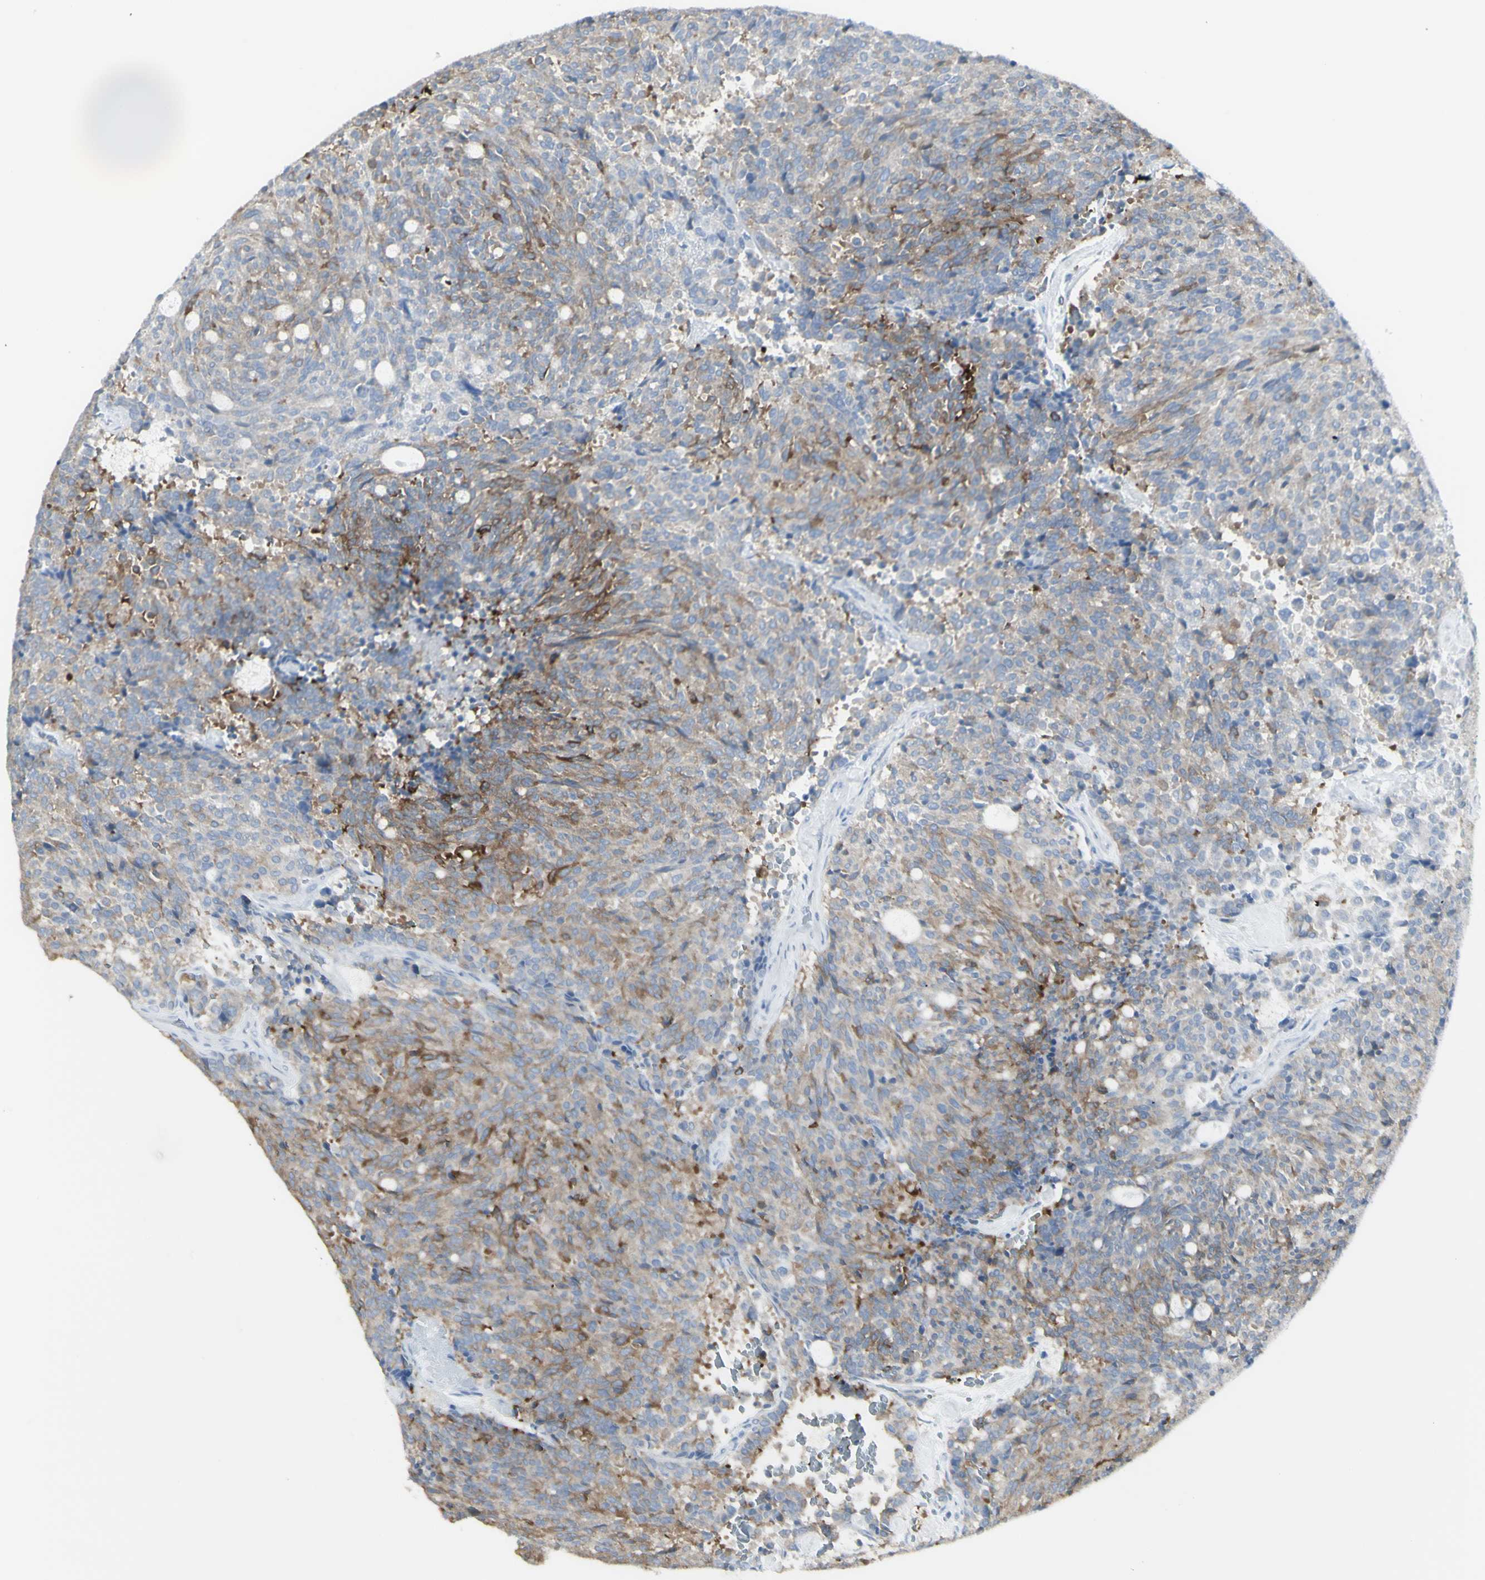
{"staining": {"intensity": "weak", "quantity": "25%-75%", "location": "cytoplasmic/membranous"}, "tissue": "carcinoid", "cell_type": "Tumor cells", "image_type": "cancer", "snomed": [{"axis": "morphology", "description": "Carcinoid, malignant, NOS"}, {"axis": "topography", "description": "Pancreas"}], "caption": "Approximately 25%-75% of tumor cells in malignant carcinoid reveal weak cytoplasmic/membranous protein staining as visualized by brown immunohistochemical staining.", "gene": "ENSG00000198211", "patient": {"sex": "female", "age": 54}}